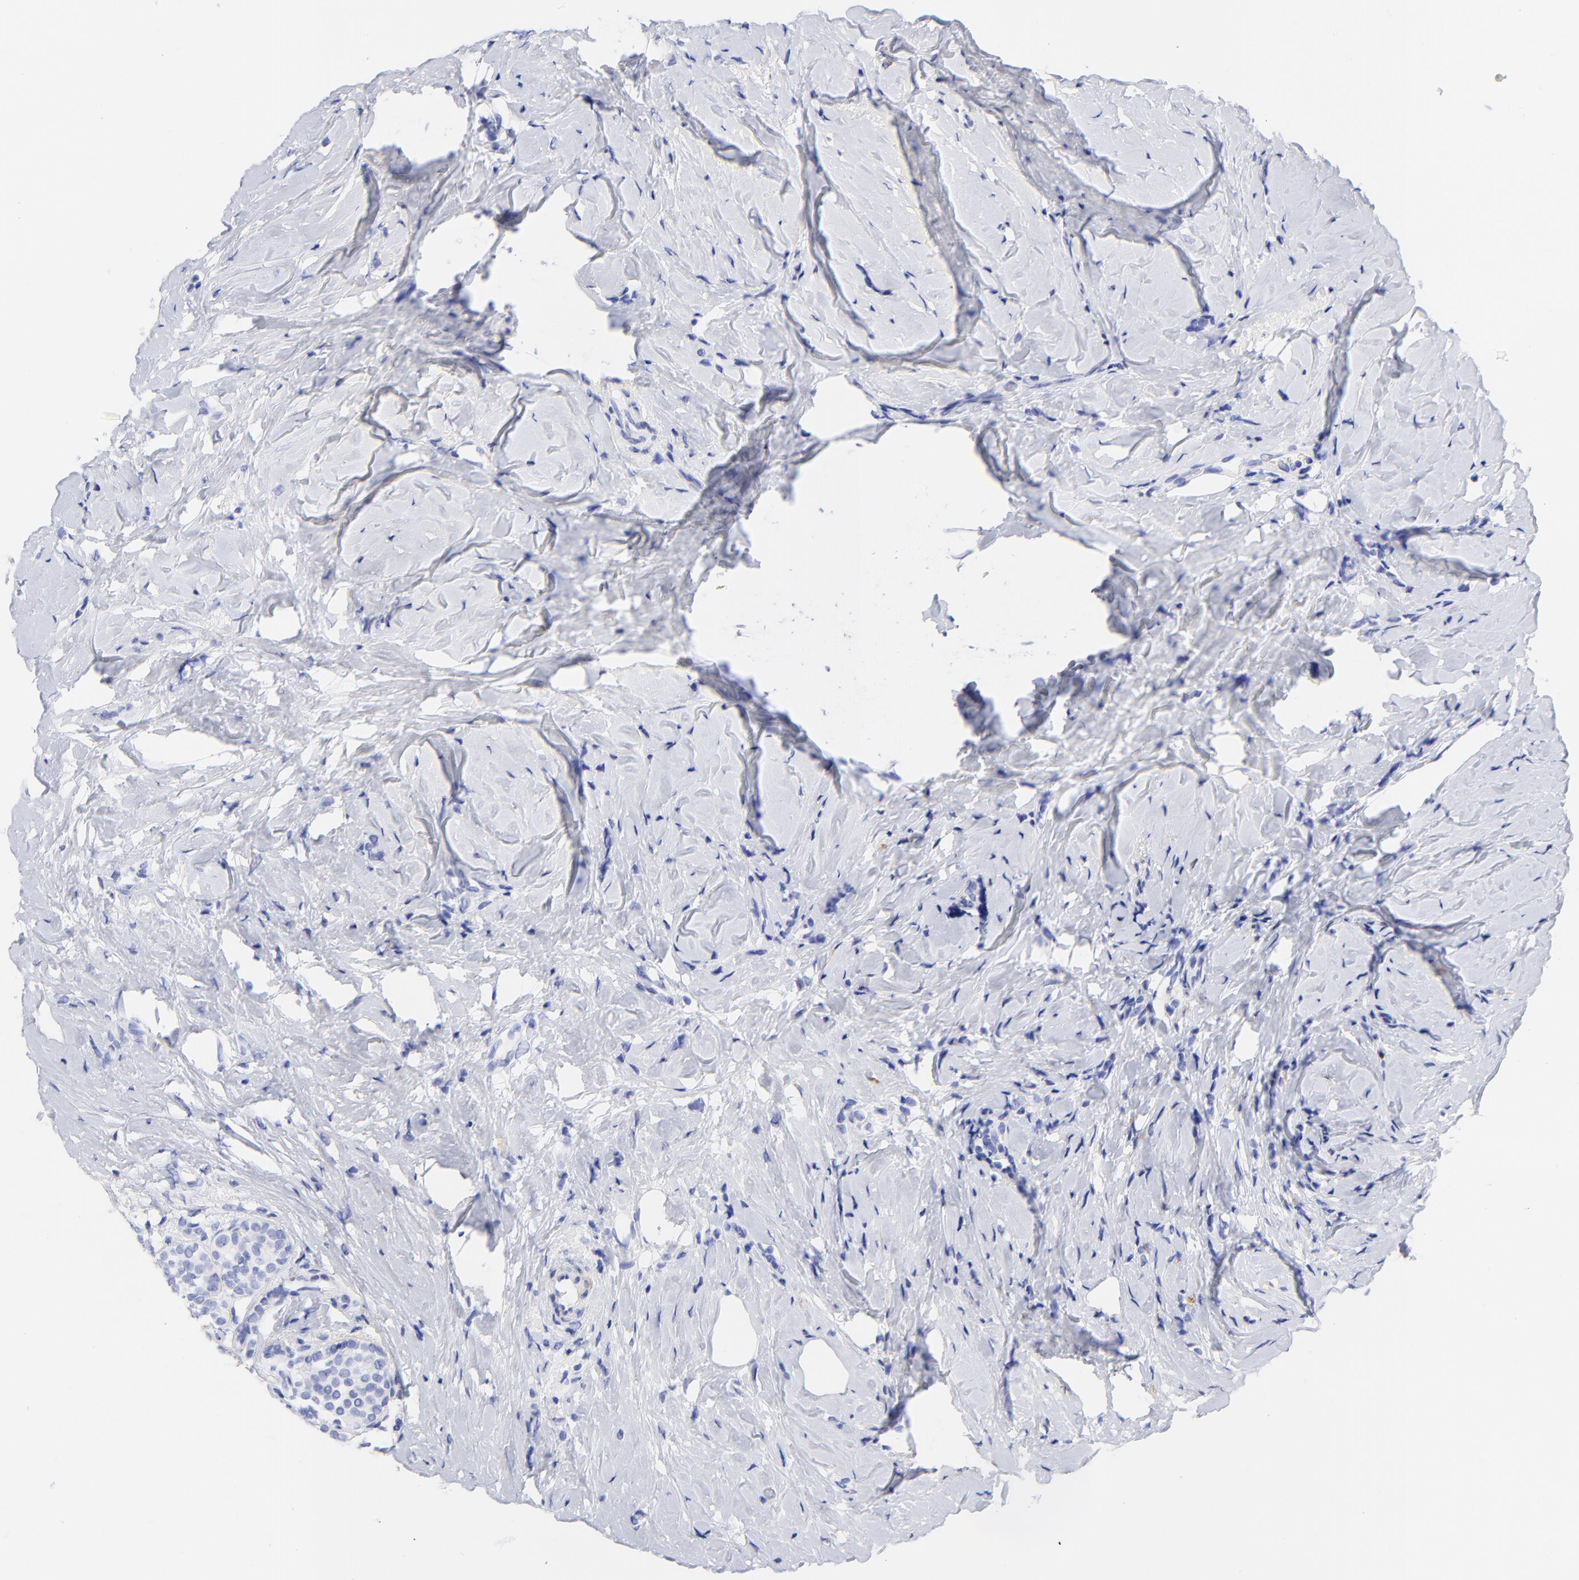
{"staining": {"intensity": "negative", "quantity": "none", "location": "none"}, "tissue": "breast cancer", "cell_type": "Tumor cells", "image_type": "cancer", "snomed": [{"axis": "morphology", "description": "Lobular carcinoma"}, {"axis": "topography", "description": "Breast"}], "caption": "Tumor cells show no significant protein staining in breast cancer.", "gene": "C1QTNF6", "patient": {"sex": "female", "age": 64}}